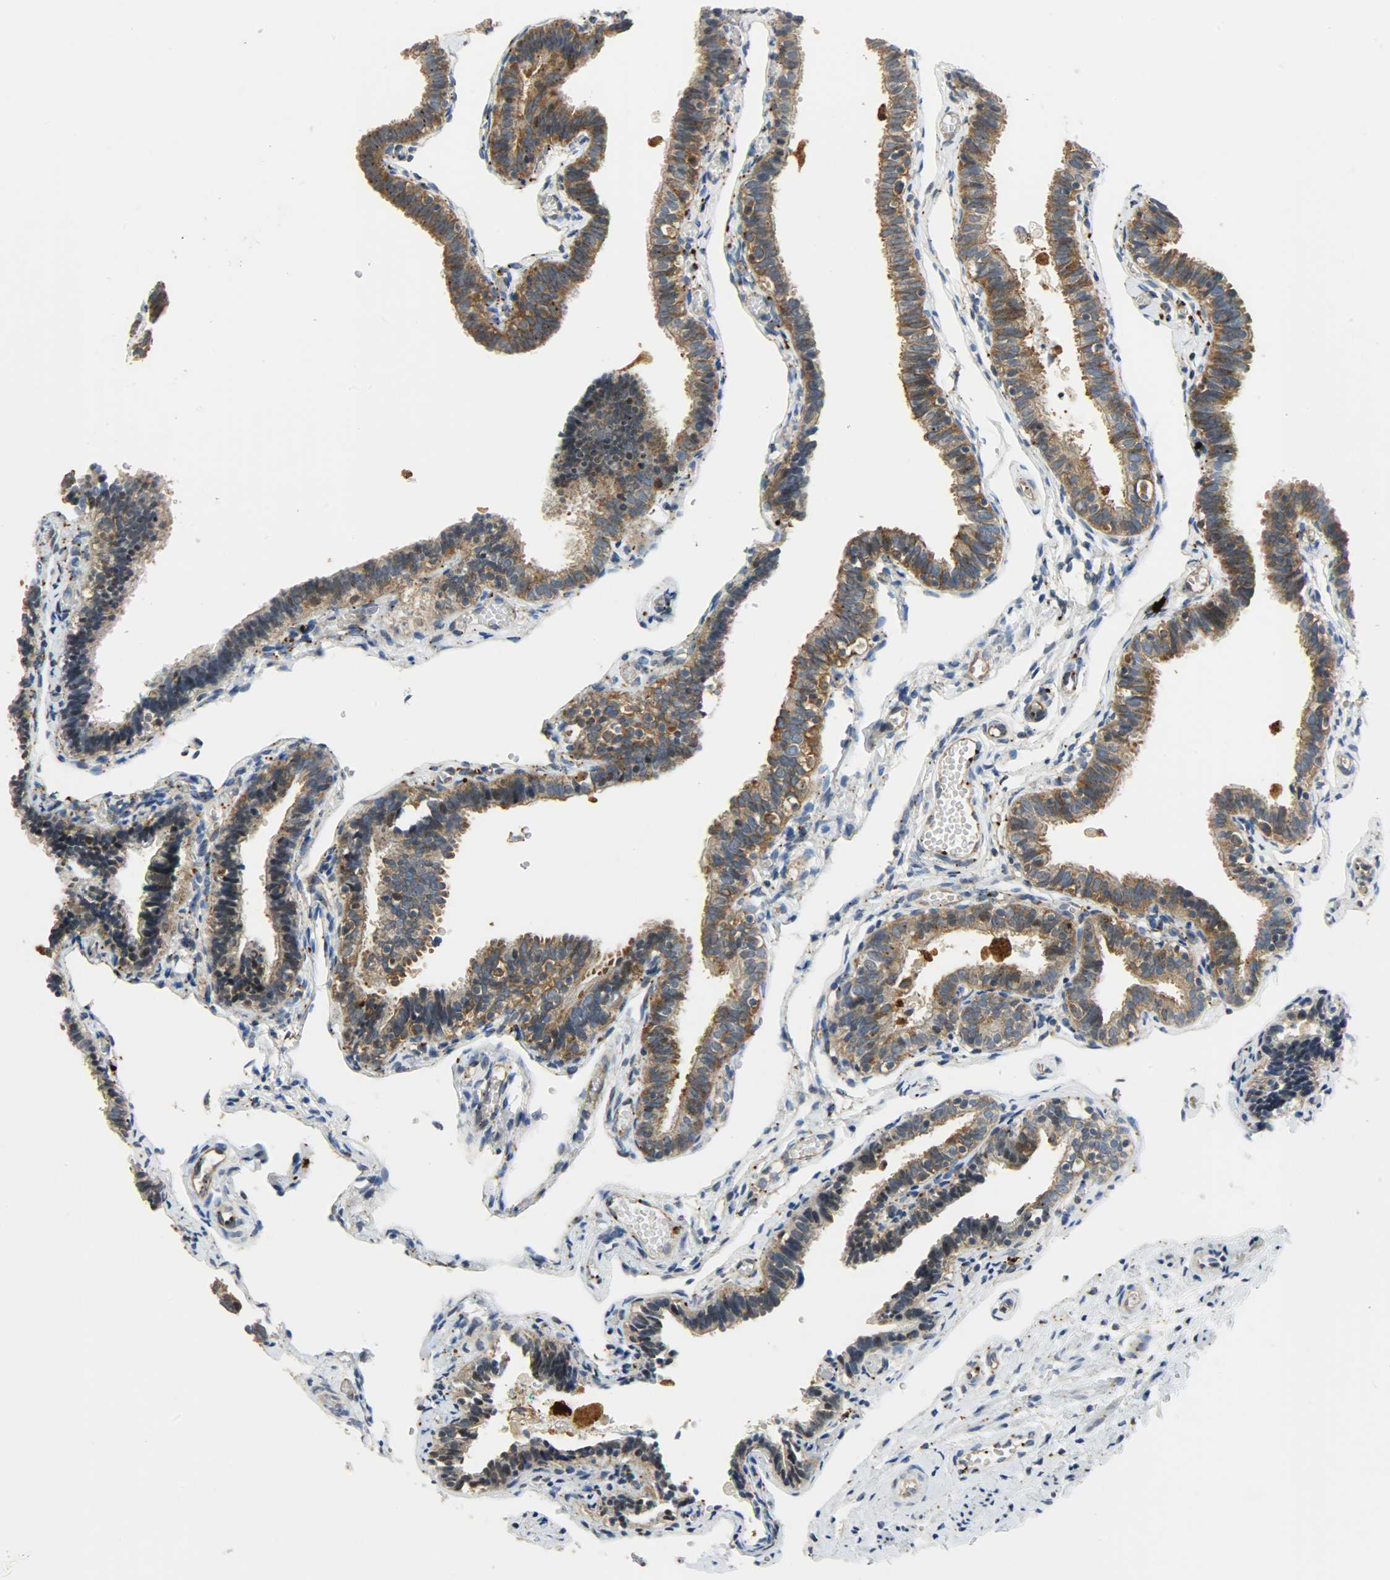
{"staining": {"intensity": "strong", "quantity": ">75%", "location": "cytoplasmic/membranous"}, "tissue": "fallopian tube", "cell_type": "Glandular cells", "image_type": "normal", "snomed": [{"axis": "morphology", "description": "Normal tissue, NOS"}, {"axis": "topography", "description": "Fallopian tube"}], "caption": "Immunohistochemistry (IHC) (DAB) staining of benign human fallopian tube demonstrates strong cytoplasmic/membranous protein staining in about >75% of glandular cells.", "gene": "GIT2", "patient": {"sex": "female", "age": 46}}